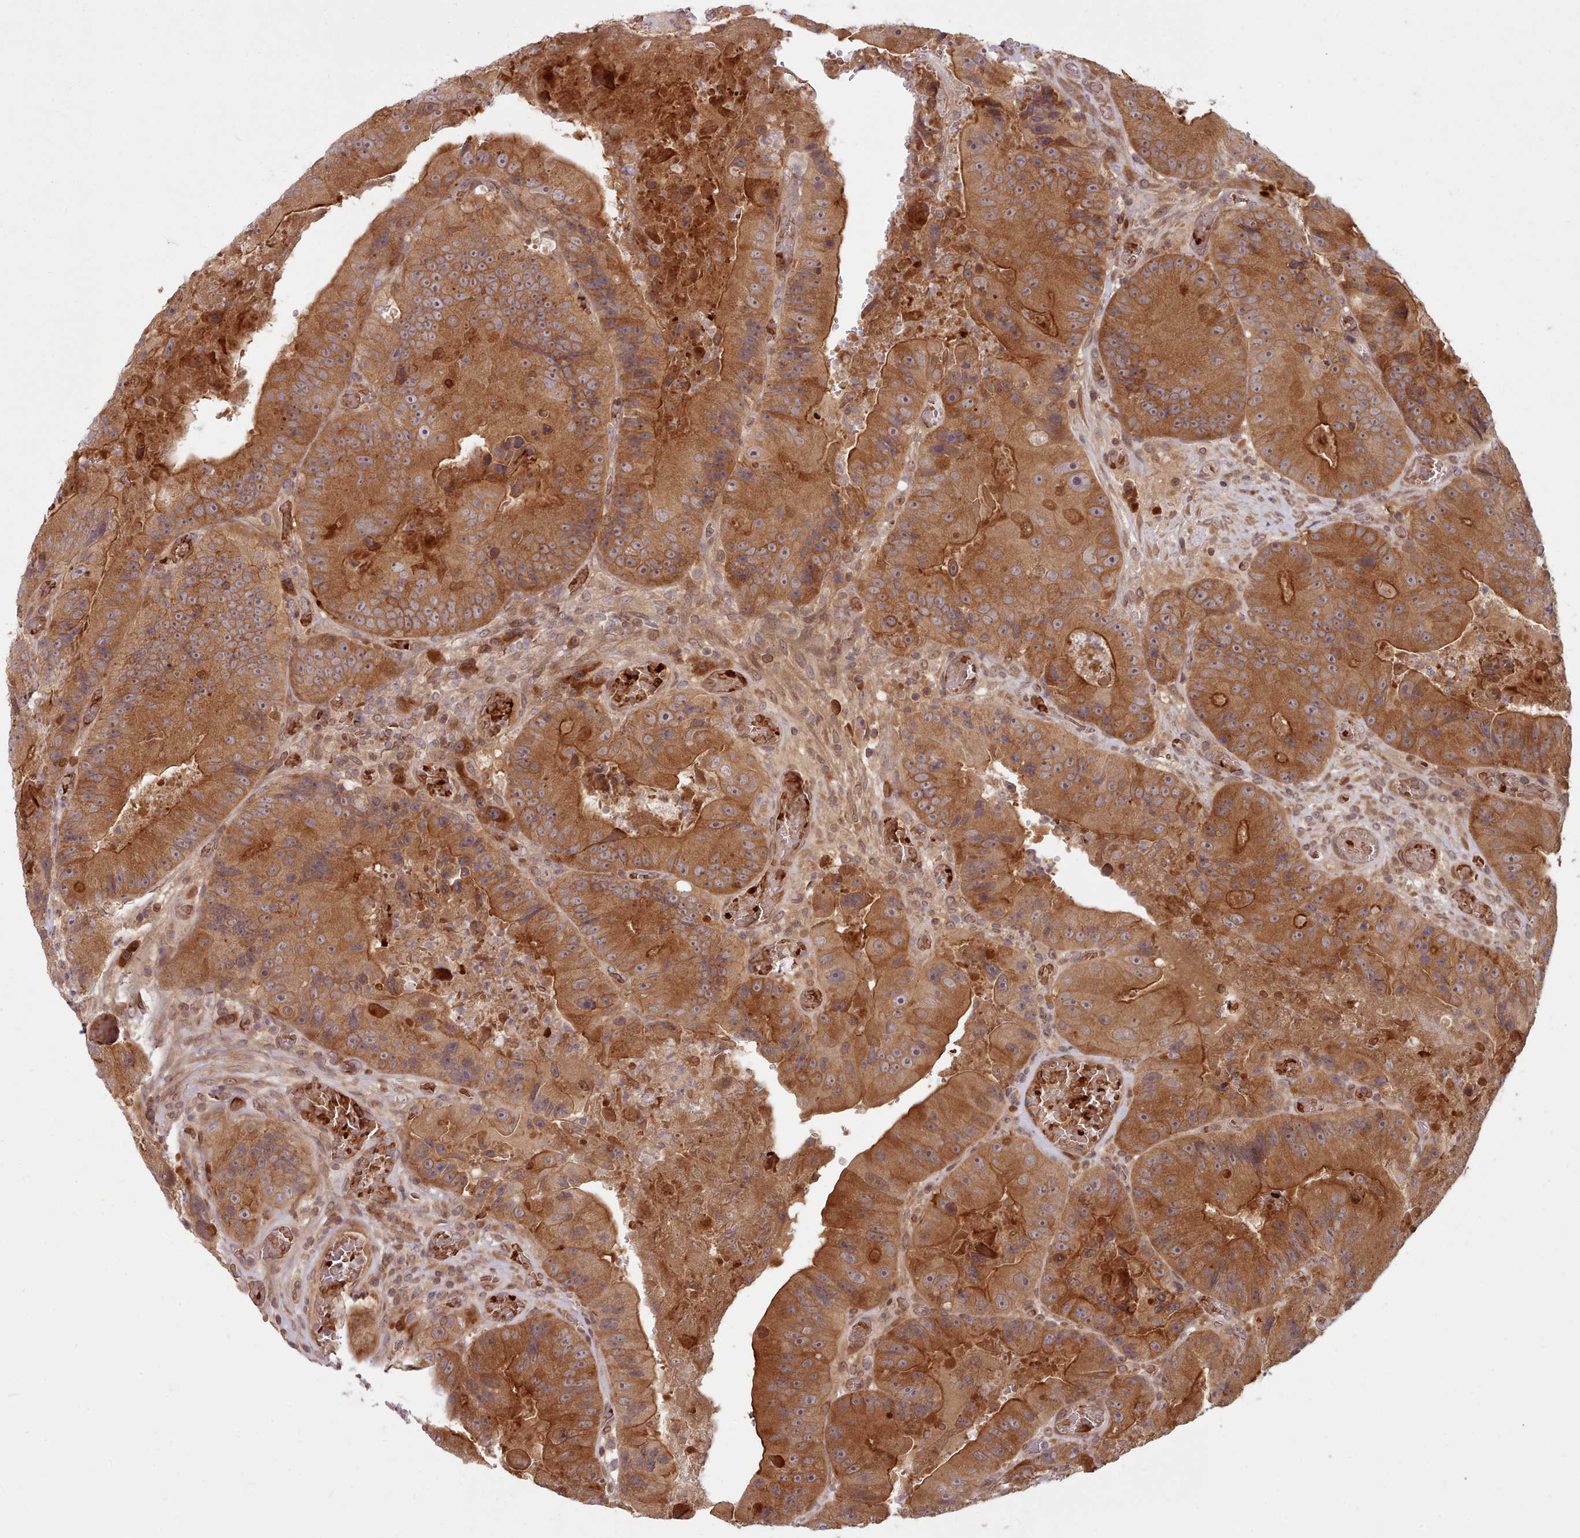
{"staining": {"intensity": "moderate", "quantity": ">75%", "location": "cytoplasmic/membranous"}, "tissue": "colorectal cancer", "cell_type": "Tumor cells", "image_type": "cancer", "snomed": [{"axis": "morphology", "description": "Adenocarcinoma, NOS"}, {"axis": "topography", "description": "Colon"}], "caption": "Tumor cells display medium levels of moderate cytoplasmic/membranous positivity in approximately >75% of cells in adenocarcinoma (colorectal).", "gene": "UBE2G1", "patient": {"sex": "female", "age": 86}}